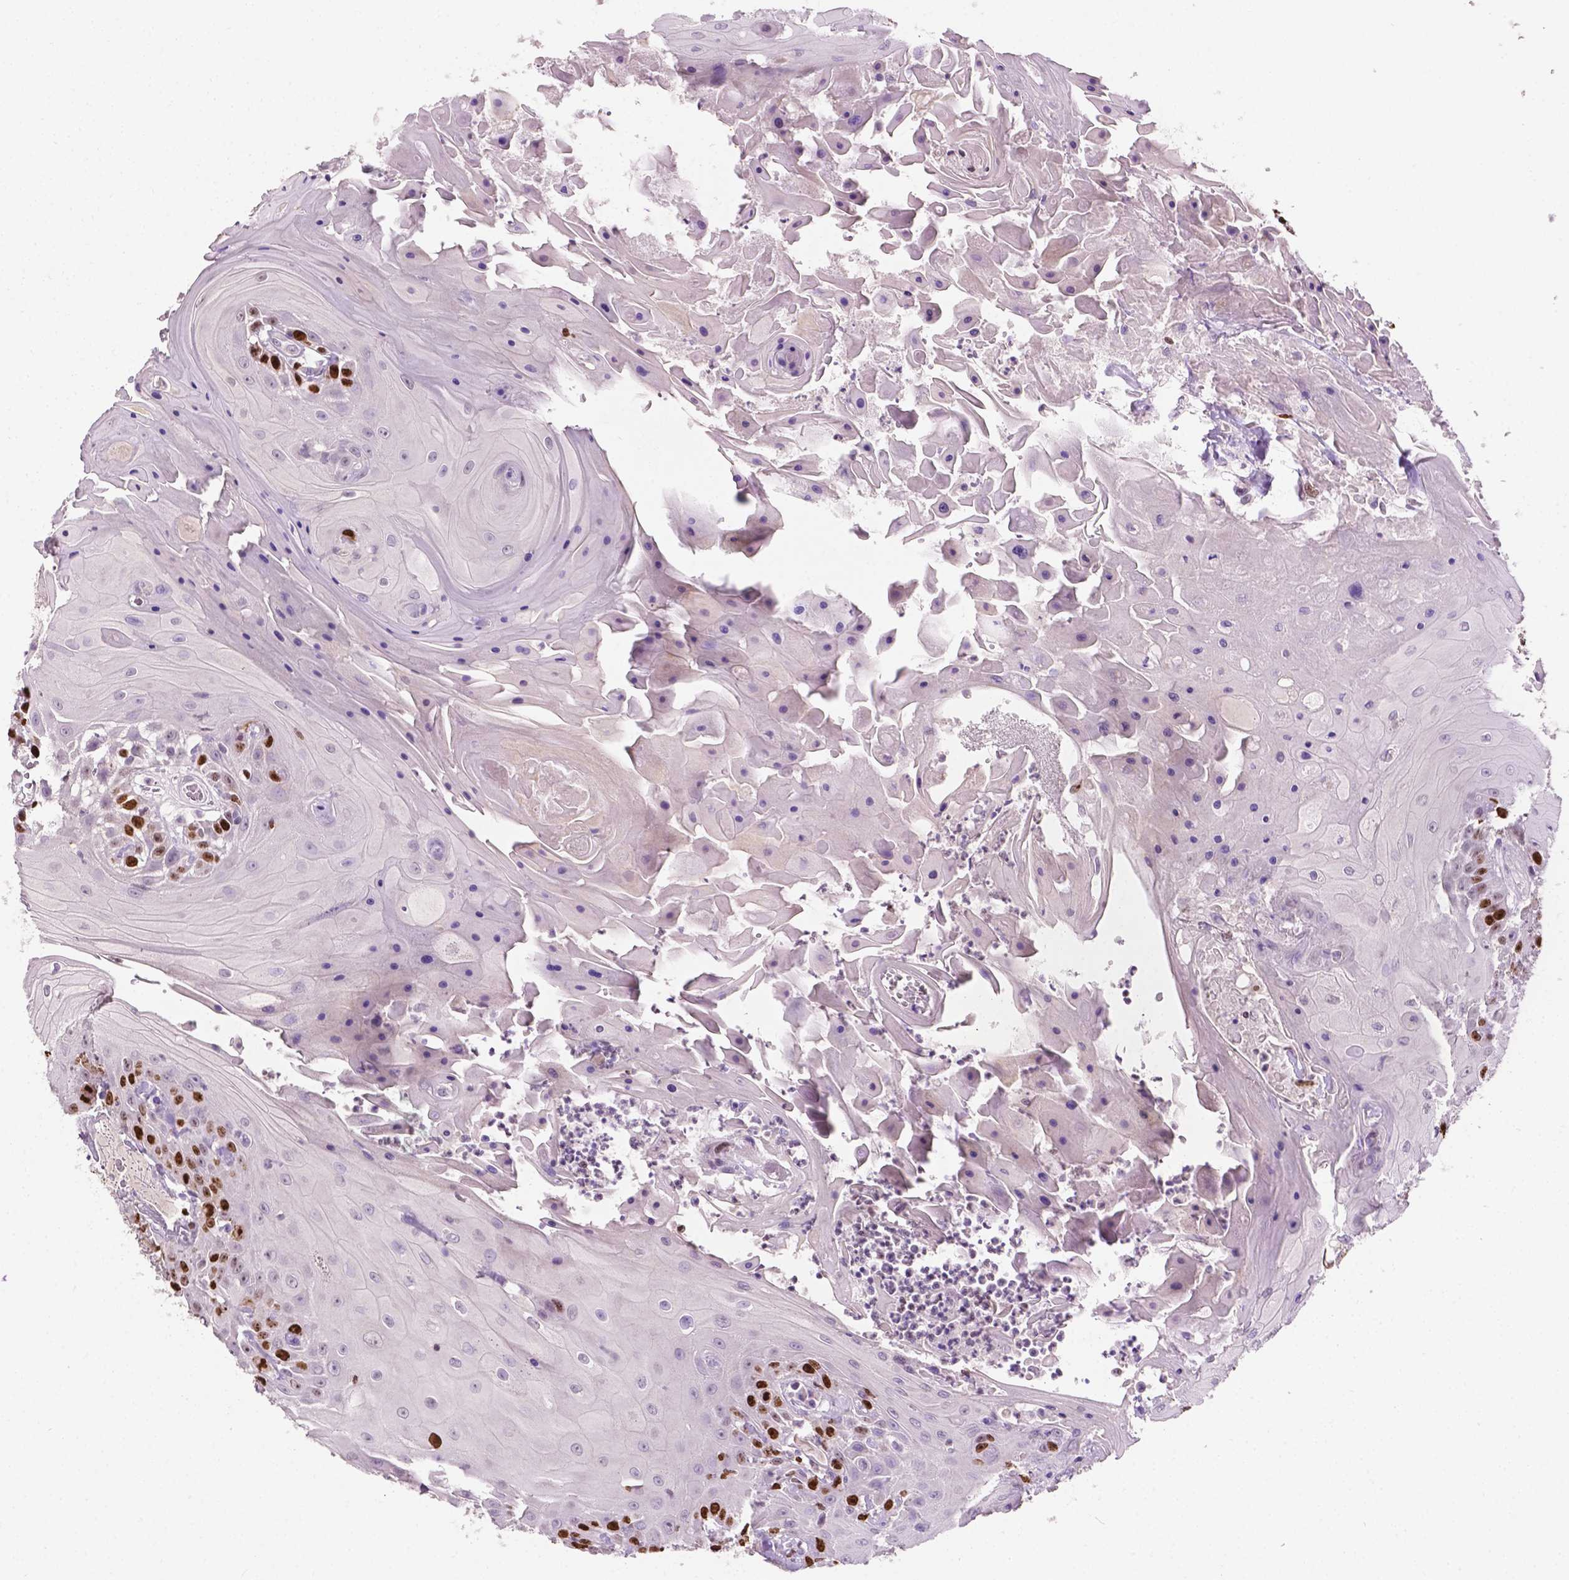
{"staining": {"intensity": "strong", "quantity": "<25%", "location": "nuclear"}, "tissue": "head and neck cancer", "cell_type": "Tumor cells", "image_type": "cancer", "snomed": [{"axis": "morphology", "description": "Squamous cell carcinoma, NOS"}, {"axis": "topography", "description": "Skin"}, {"axis": "topography", "description": "Head-Neck"}], "caption": "DAB immunohistochemical staining of human squamous cell carcinoma (head and neck) exhibits strong nuclear protein expression in about <25% of tumor cells.", "gene": "SIAH2", "patient": {"sex": "male", "age": 80}}